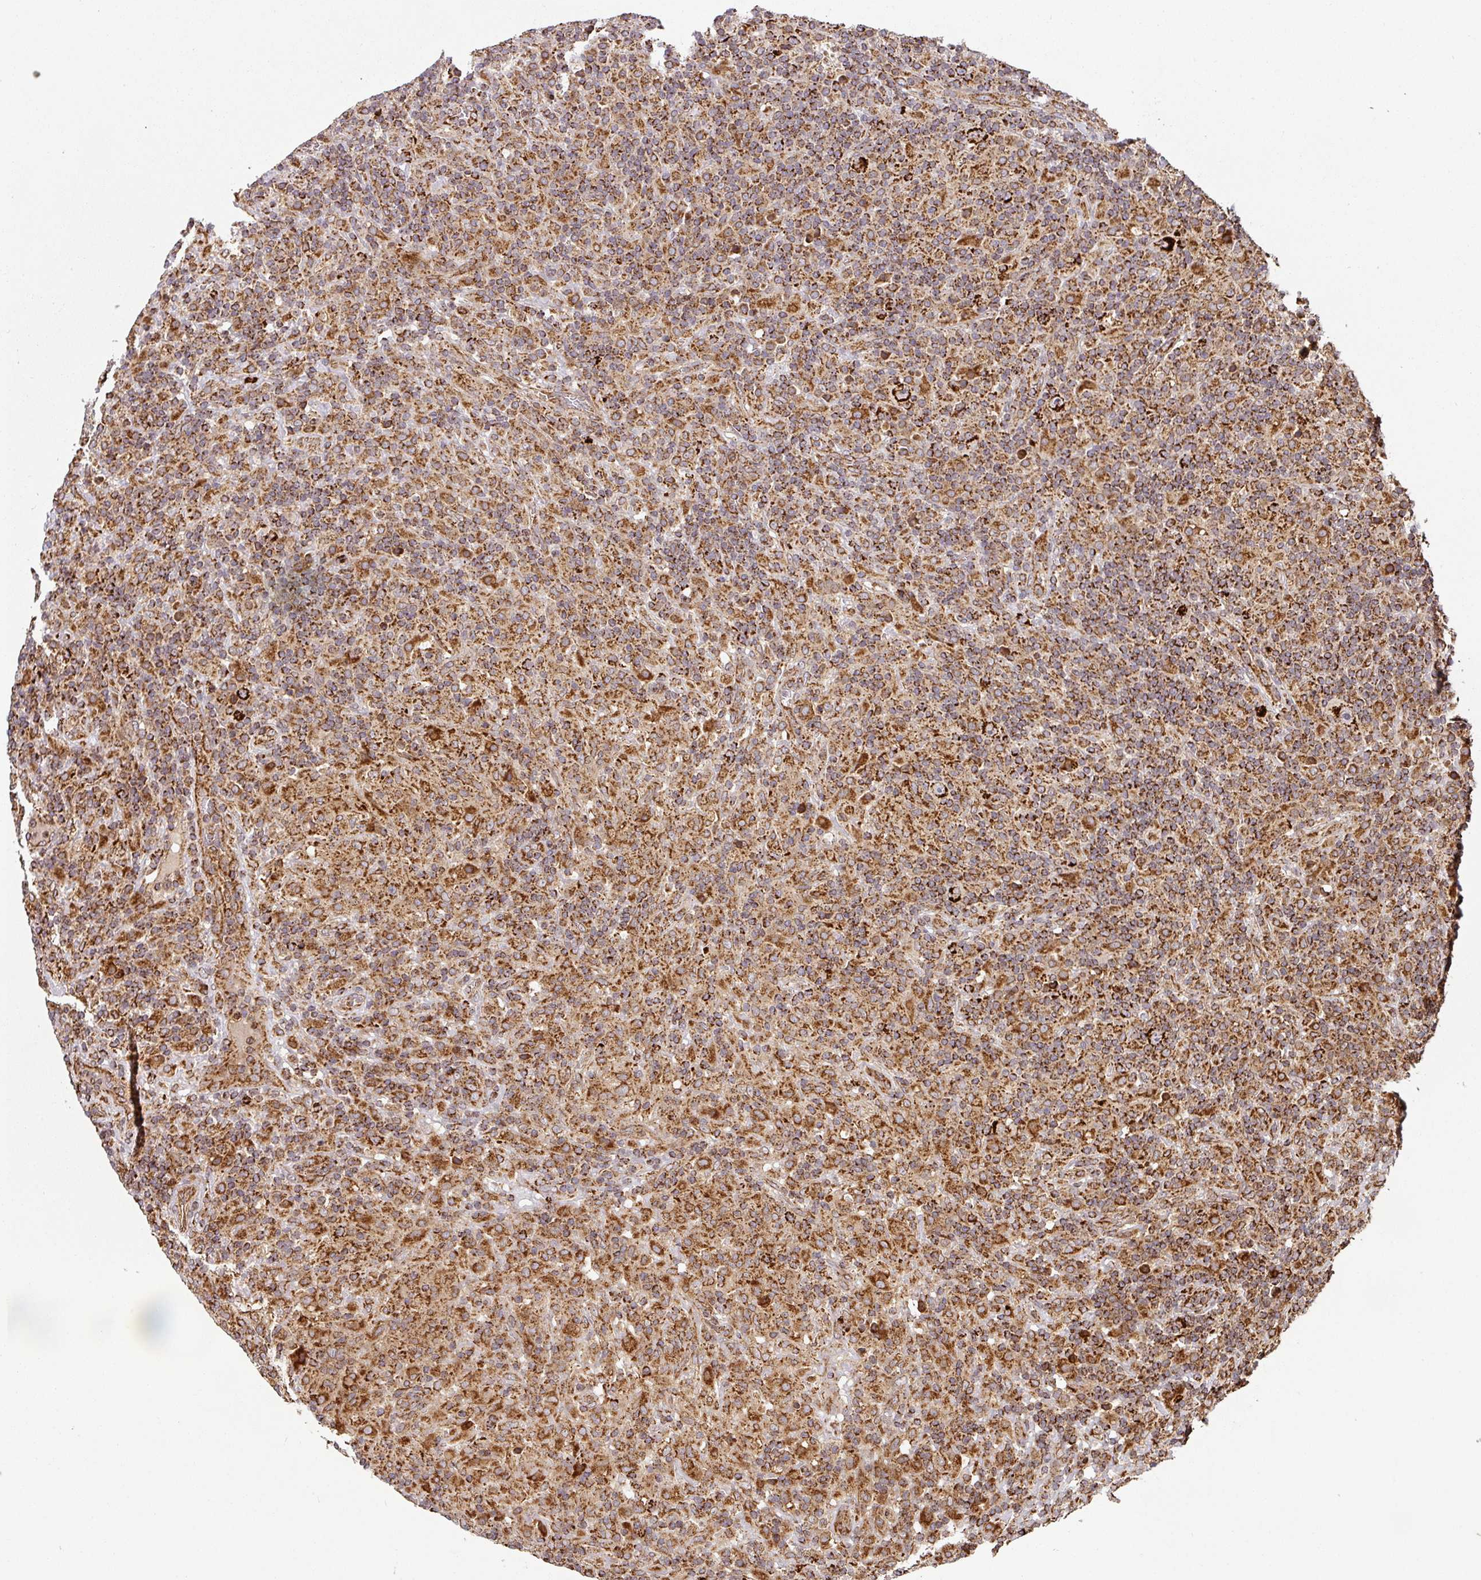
{"staining": {"intensity": "moderate", "quantity": ">75%", "location": "cytoplasmic/membranous"}, "tissue": "lymphoma", "cell_type": "Tumor cells", "image_type": "cancer", "snomed": [{"axis": "morphology", "description": "Hodgkin's disease, NOS"}, {"axis": "topography", "description": "Lymph node"}], "caption": "Immunohistochemistry (IHC) image of neoplastic tissue: Hodgkin's disease stained using immunohistochemistry (IHC) shows medium levels of moderate protein expression localized specifically in the cytoplasmic/membranous of tumor cells, appearing as a cytoplasmic/membranous brown color.", "gene": "TRAP1", "patient": {"sex": "male", "age": 70}}